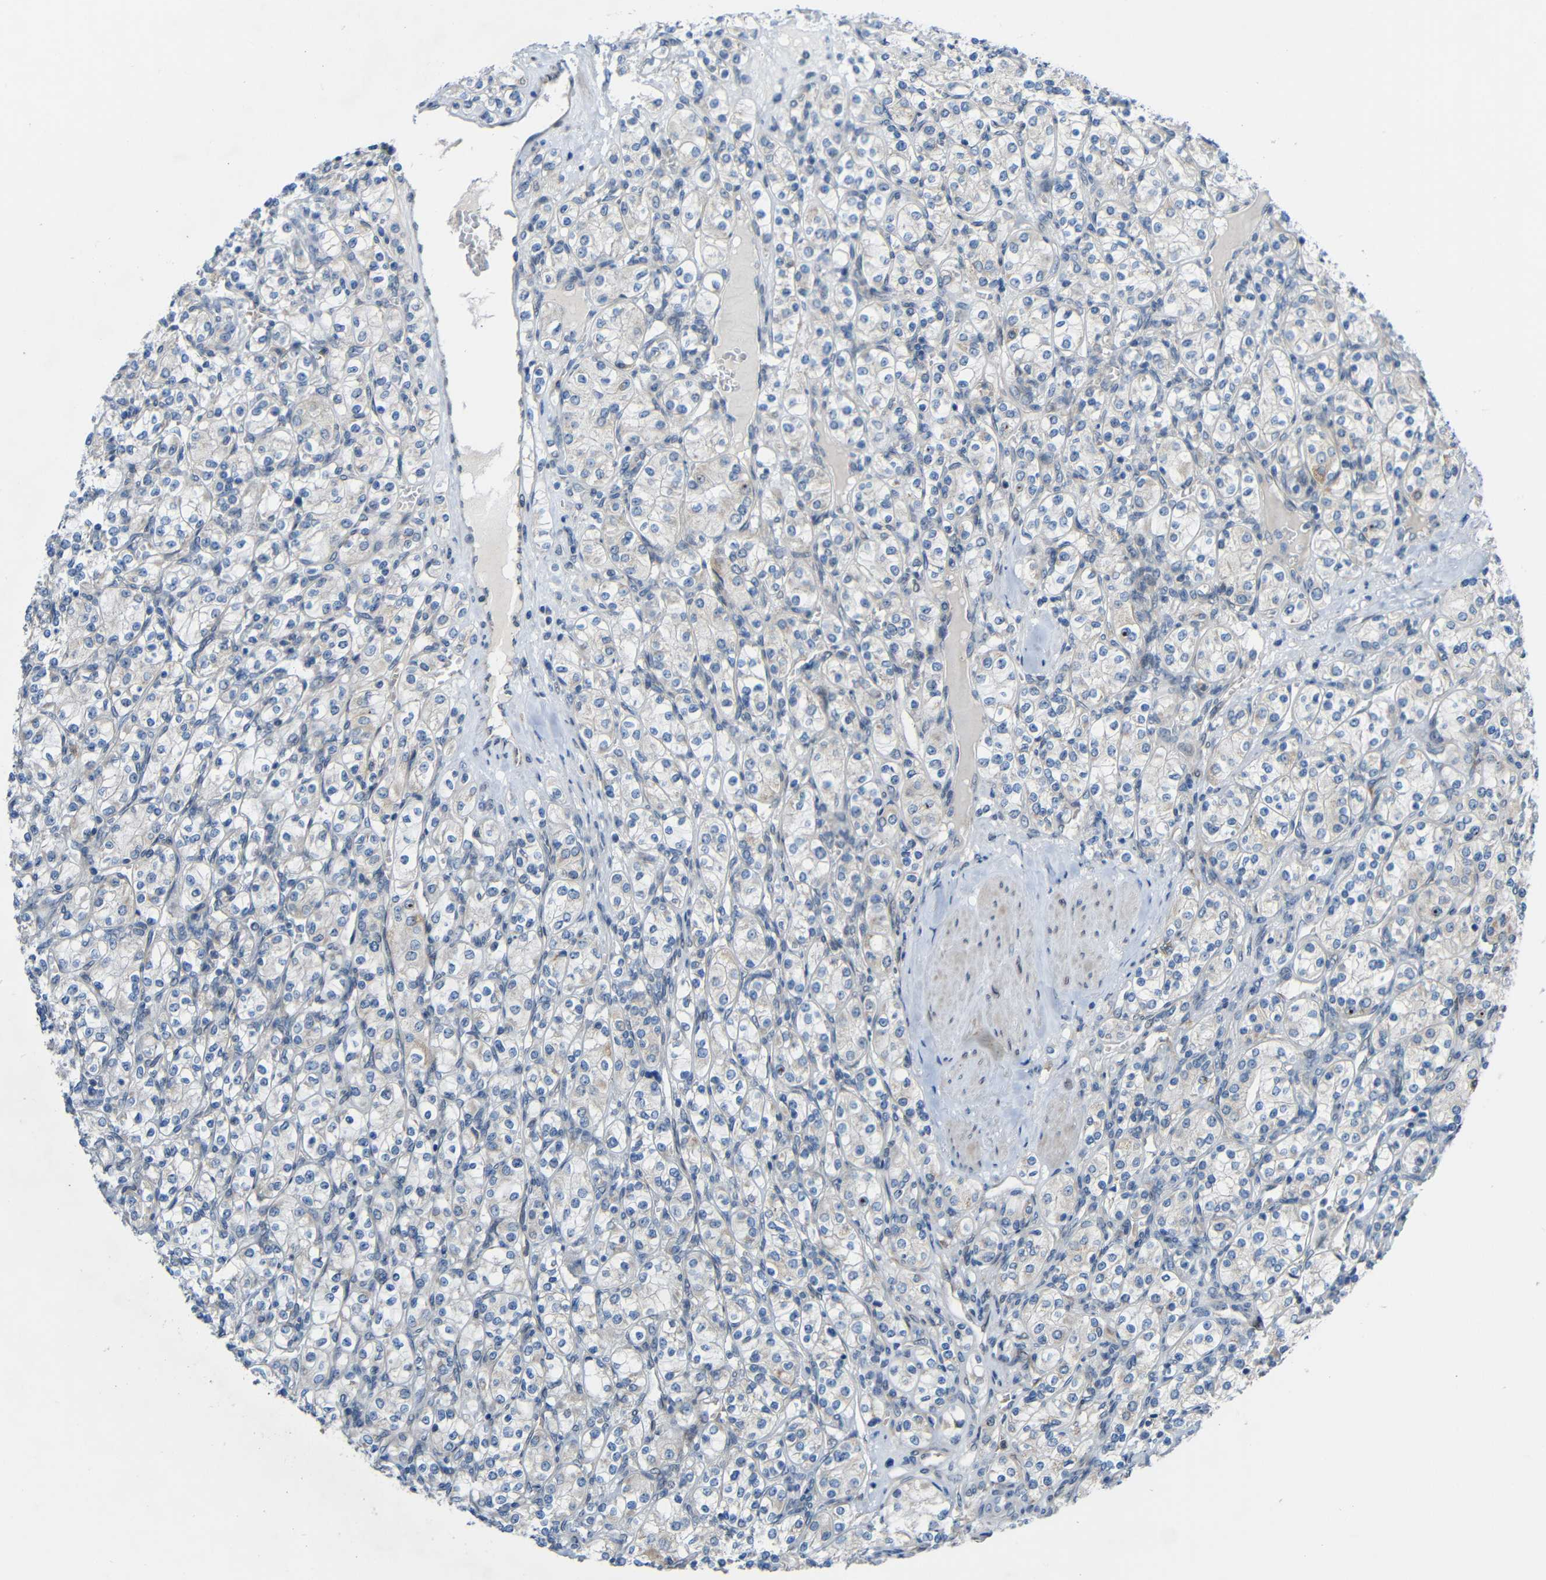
{"staining": {"intensity": "negative", "quantity": "none", "location": "none"}, "tissue": "renal cancer", "cell_type": "Tumor cells", "image_type": "cancer", "snomed": [{"axis": "morphology", "description": "Adenocarcinoma, NOS"}, {"axis": "topography", "description": "Kidney"}], "caption": "This histopathology image is of renal cancer stained with IHC to label a protein in brown with the nuclei are counter-stained blue. There is no expression in tumor cells.", "gene": "TMEM25", "patient": {"sex": "male", "age": 77}}